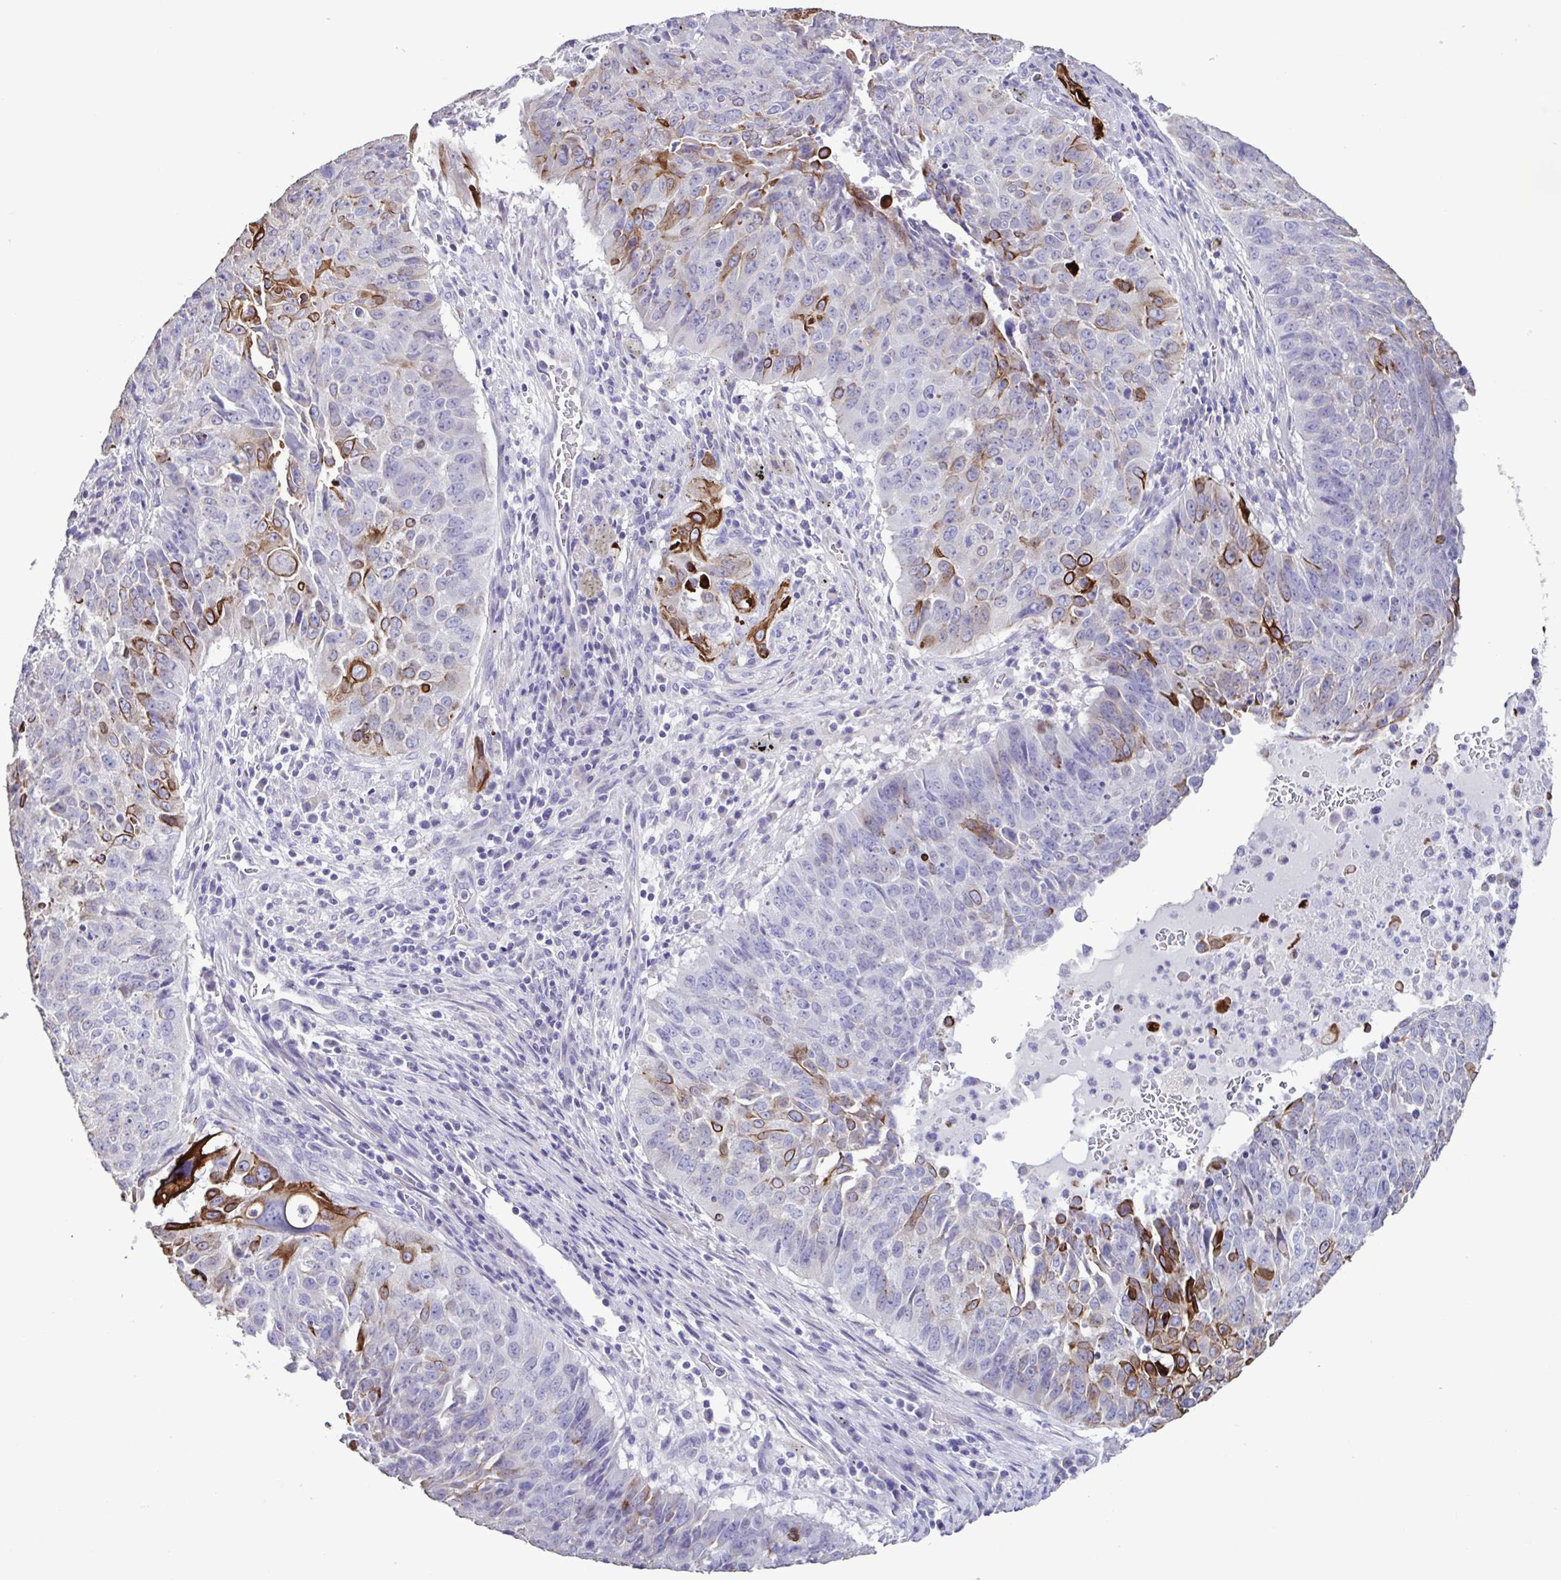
{"staining": {"intensity": "strong", "quantity": "<25%", "location": "cytoplasmic/membranous"}, "tissue": "lung cancer", "cell_type": "Tumor cells", "image_type": "cancer", "snomed": [{"axis": "morphology", "description": "Normal tissue, NOS"}, {"axis": "morphology", "description": "Squamous cell carcinoma, NOS"}, {"axis": "topography", "description": "Bronchus"}, {"axis": "topography", "description": "Lung"}], "caption": "Immunohistochemical staining of squamous cell carcinoma (lung) exhibits strong cytoplasmic/membranous protein expression in approximately <25% of tumor cells.", "gene": "PLA2G4E", "patient": {"sex": "male", "age": 64}}